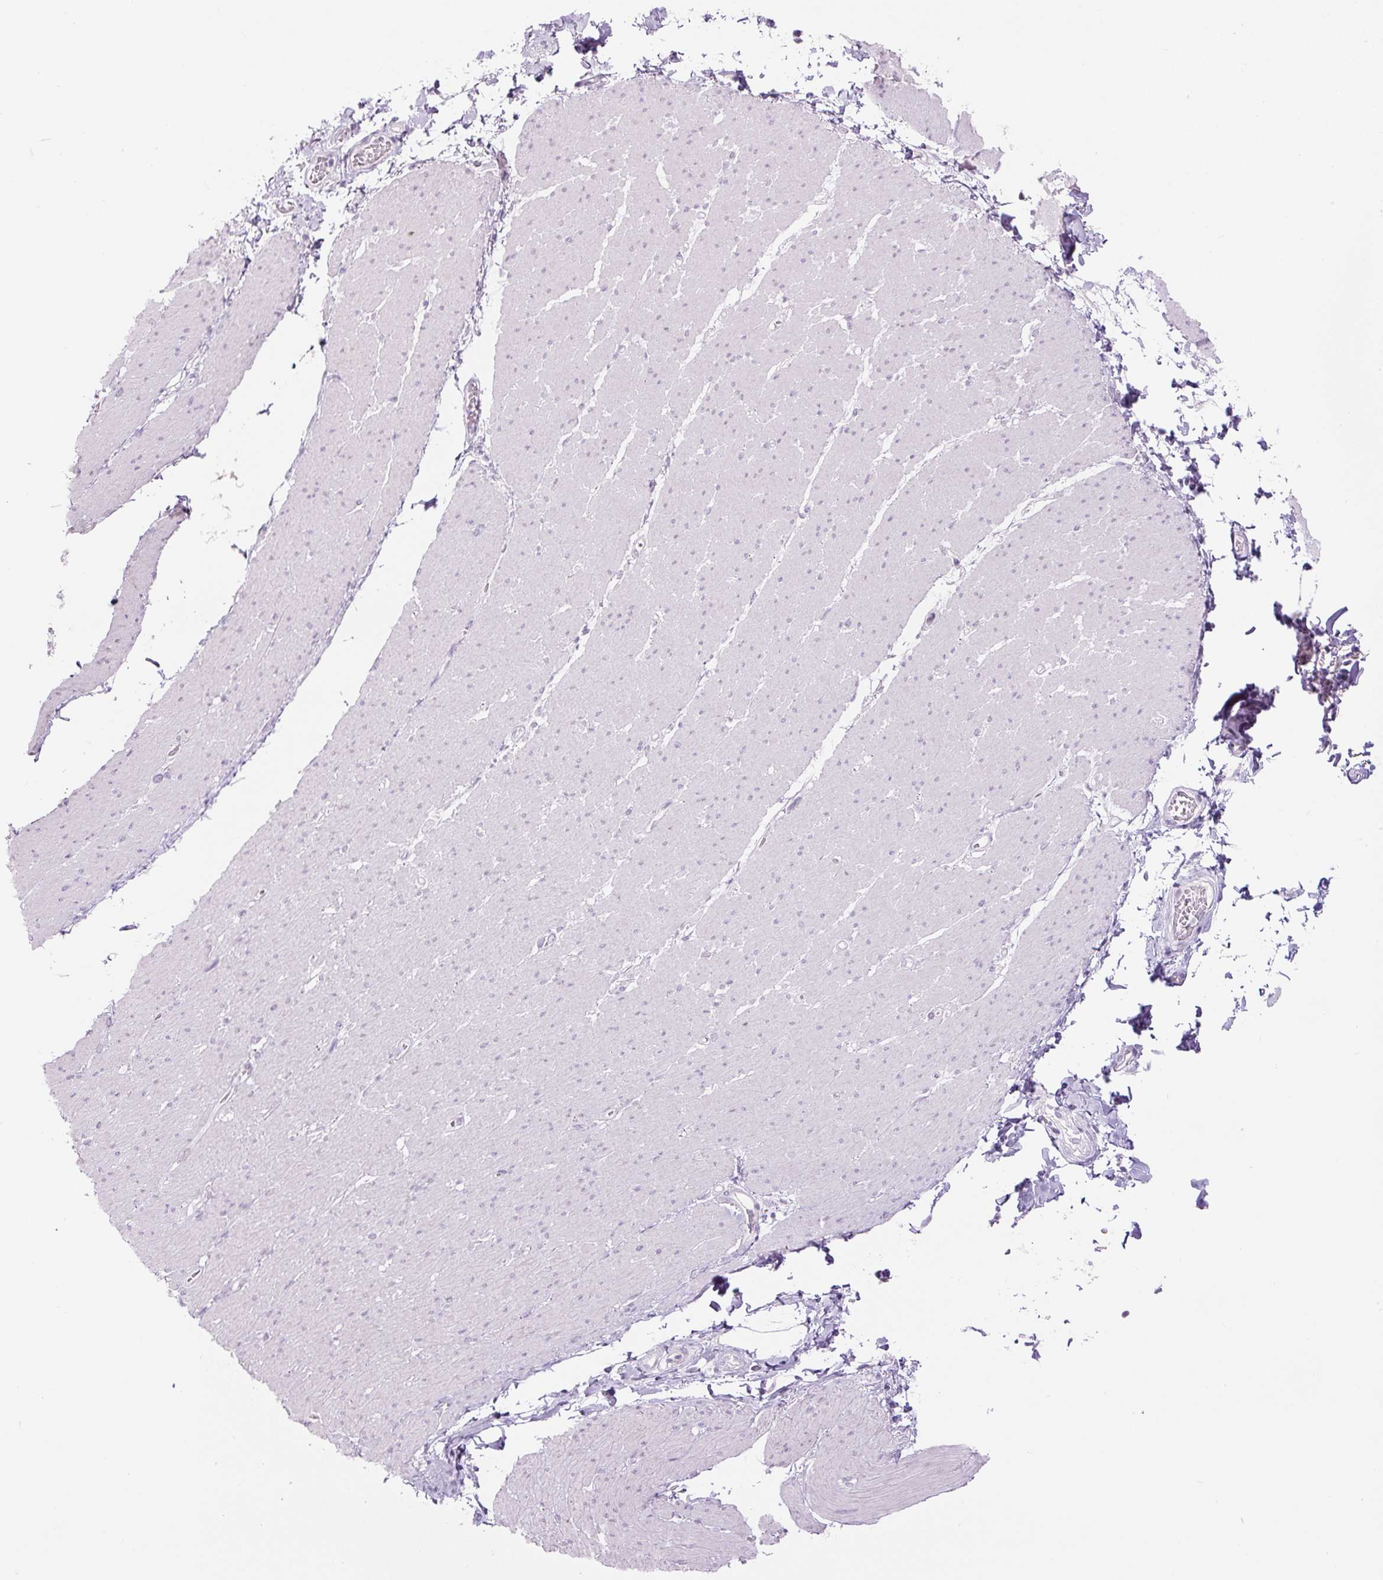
{"staining": {"intensity": "negative", "quantity": "none", "location": "none"}, "tissue": "smooth muscle", "cell_type": "Smooth muscle cells", "image_type": "normal", "snomed": [{"axis": "morphology", "description": "Normal tissue, NOS"}, {"axis": "topography", "description": "Smooth muscle"}, {"axis": "topography", "description": "Rectum"}], "caption": "A high-resolution photomicrograph shows IHC staining of benign smooth muscle, which exhibits no significant positivity in smooth muscle cells.", "gene": "SIX1", "patient": {"sex": "male", "age": 53}}